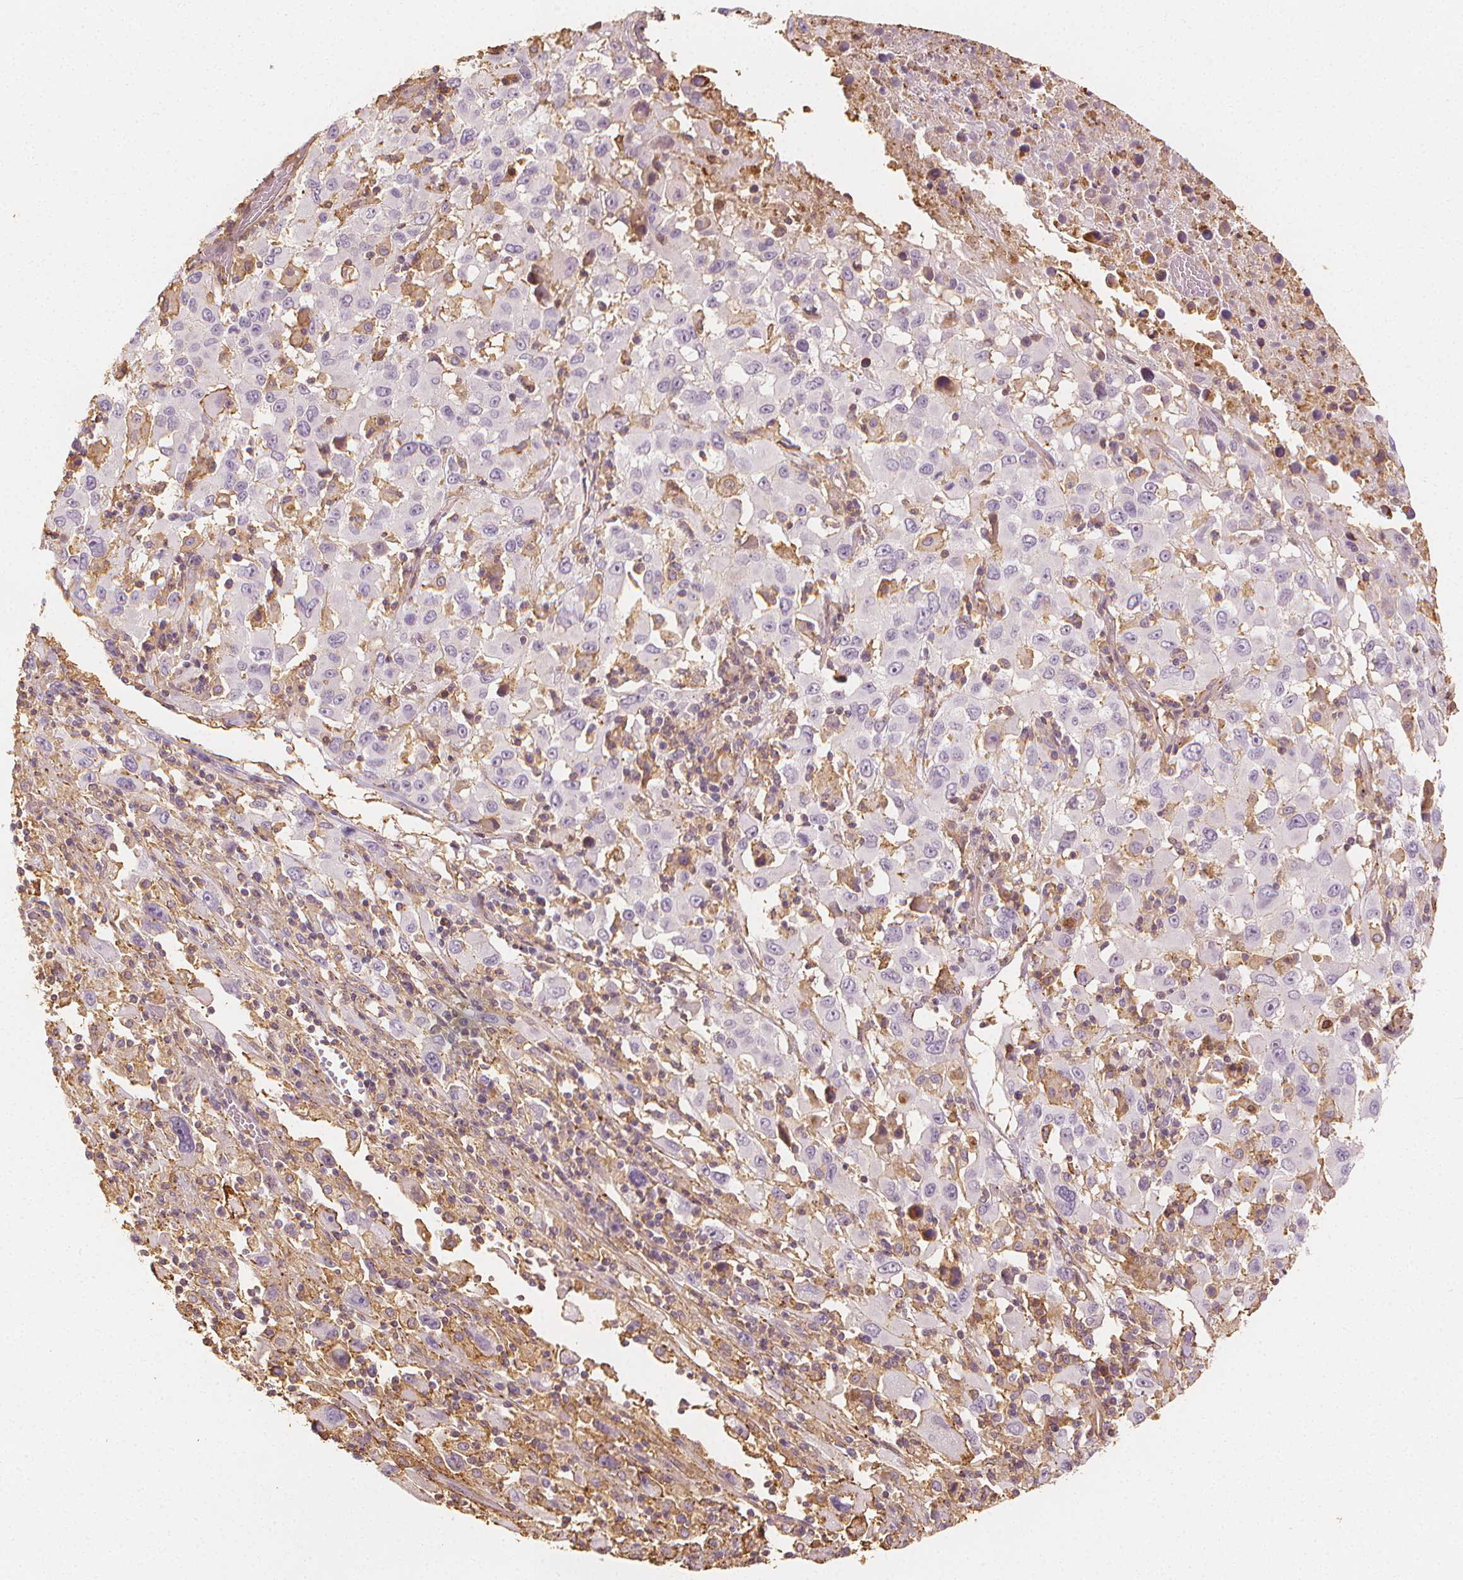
{"staining": {"intensity": "negative", "quantity": "none", "location": "none"}, "tissue": "melanoma", "cell_type": "Tumor cells", "image_type": "cancer", "snomed": [{"axis": "morphology", "description": "Malignant melanoma, Metastatic site"}, {"axis": "topography", "description": "Soft tissue"}], "caption": "This is an IHC photomicrograph of malignant melanoma (metastatic site). There is no positivity in tumor cells.", "gene": "ARHGAP26", "patient": {"sex": "male", "age": 50}}